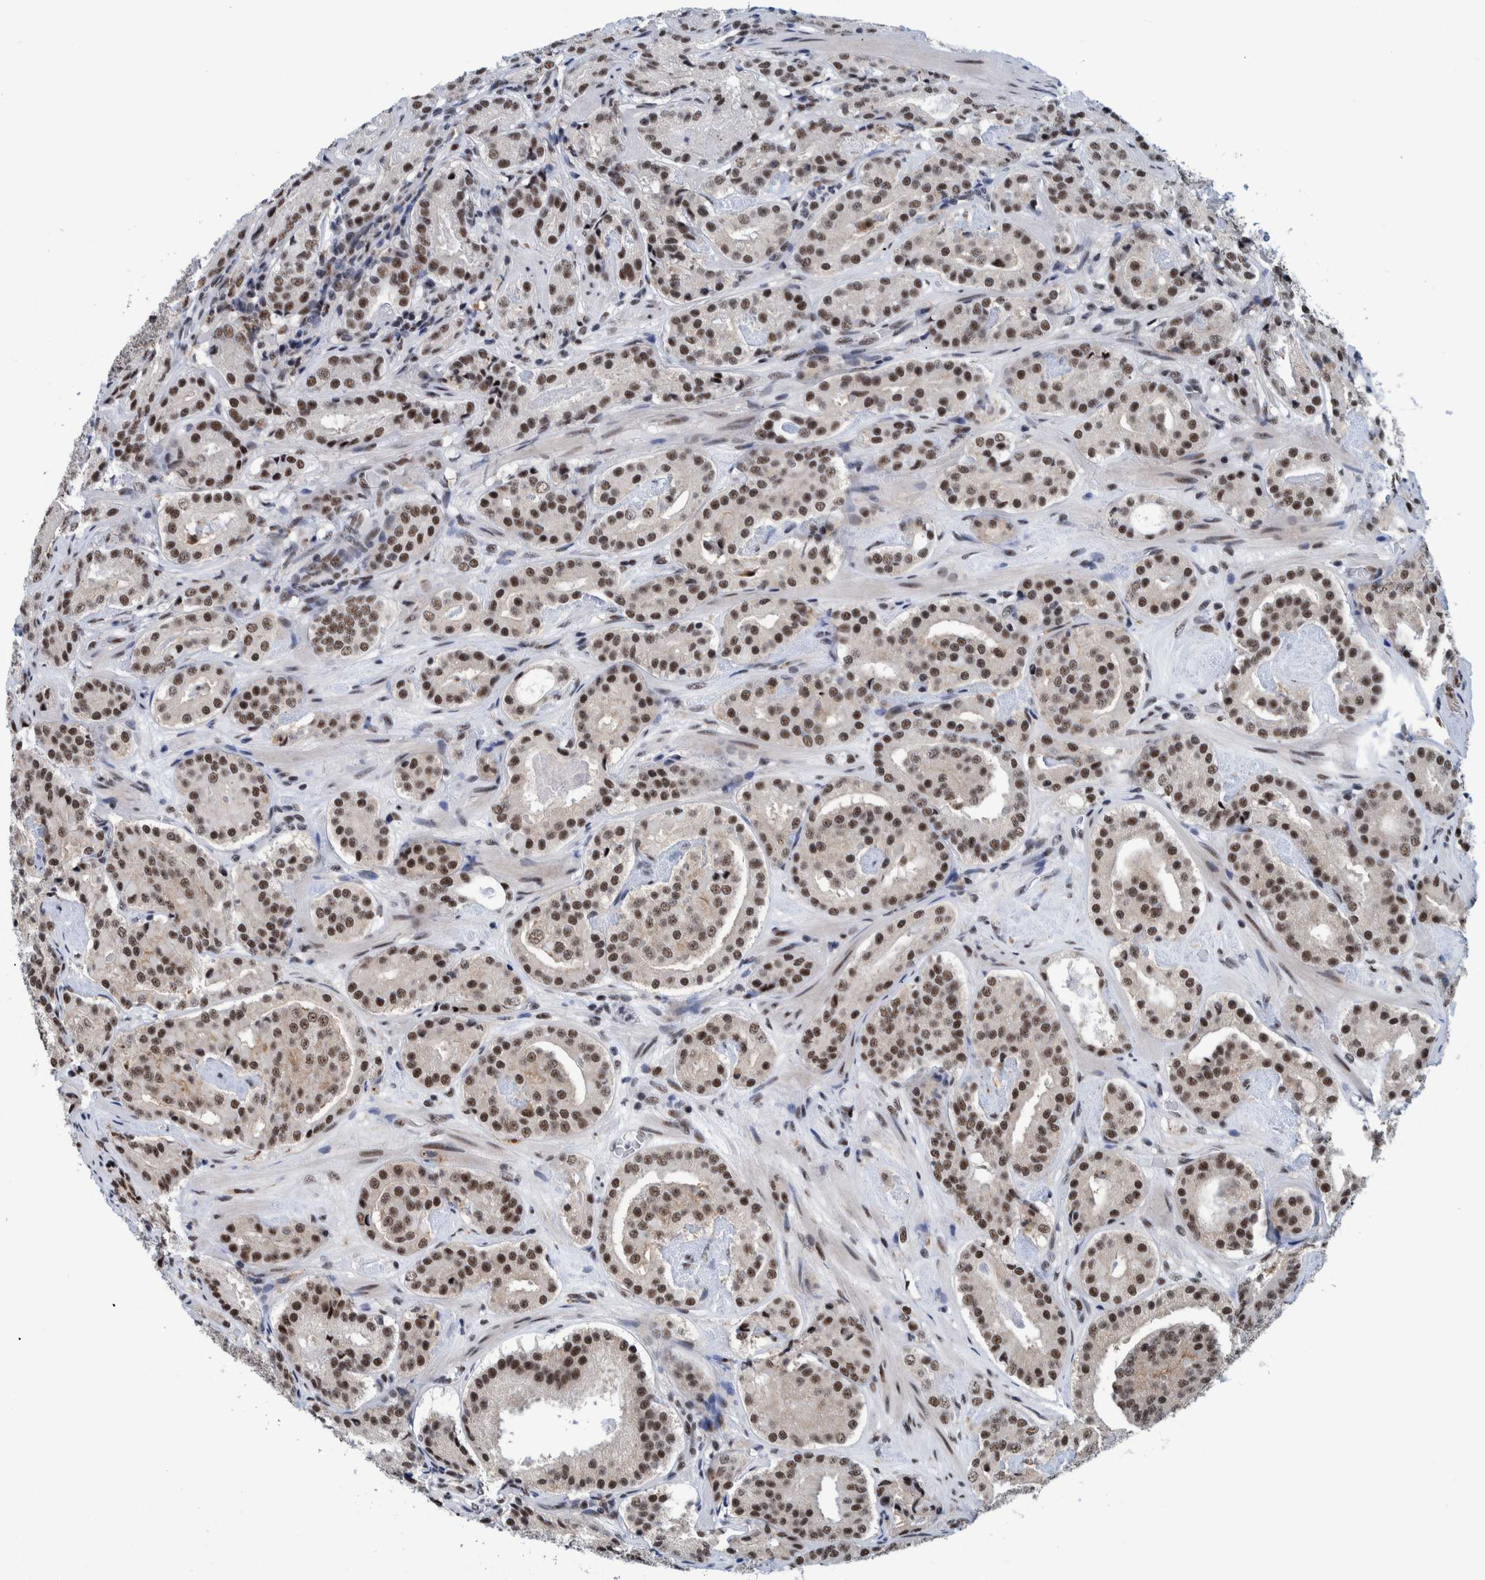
{"staining": {"intensity": "moderate", "quantity": ">75%", "location": "nuclear"}, "tissue": "prostate cancer", "cell_type": "Tumor cells", "image_type": "cancer", "snomed": [{"axis": "morphology", "description": "Adenocarcinoma, Low grade"}, {"axis": "topography", "description": "Prostate"}], "caption": "There is medium levels of moderate nuclear positivity in tumor cells of adenocarcinoma (low-grade) (prostate), as demonstrated by immunohistochemical staining (brown color).", "gene": "EFTUD2", "patient": {"sex": "male", "age": 69}}